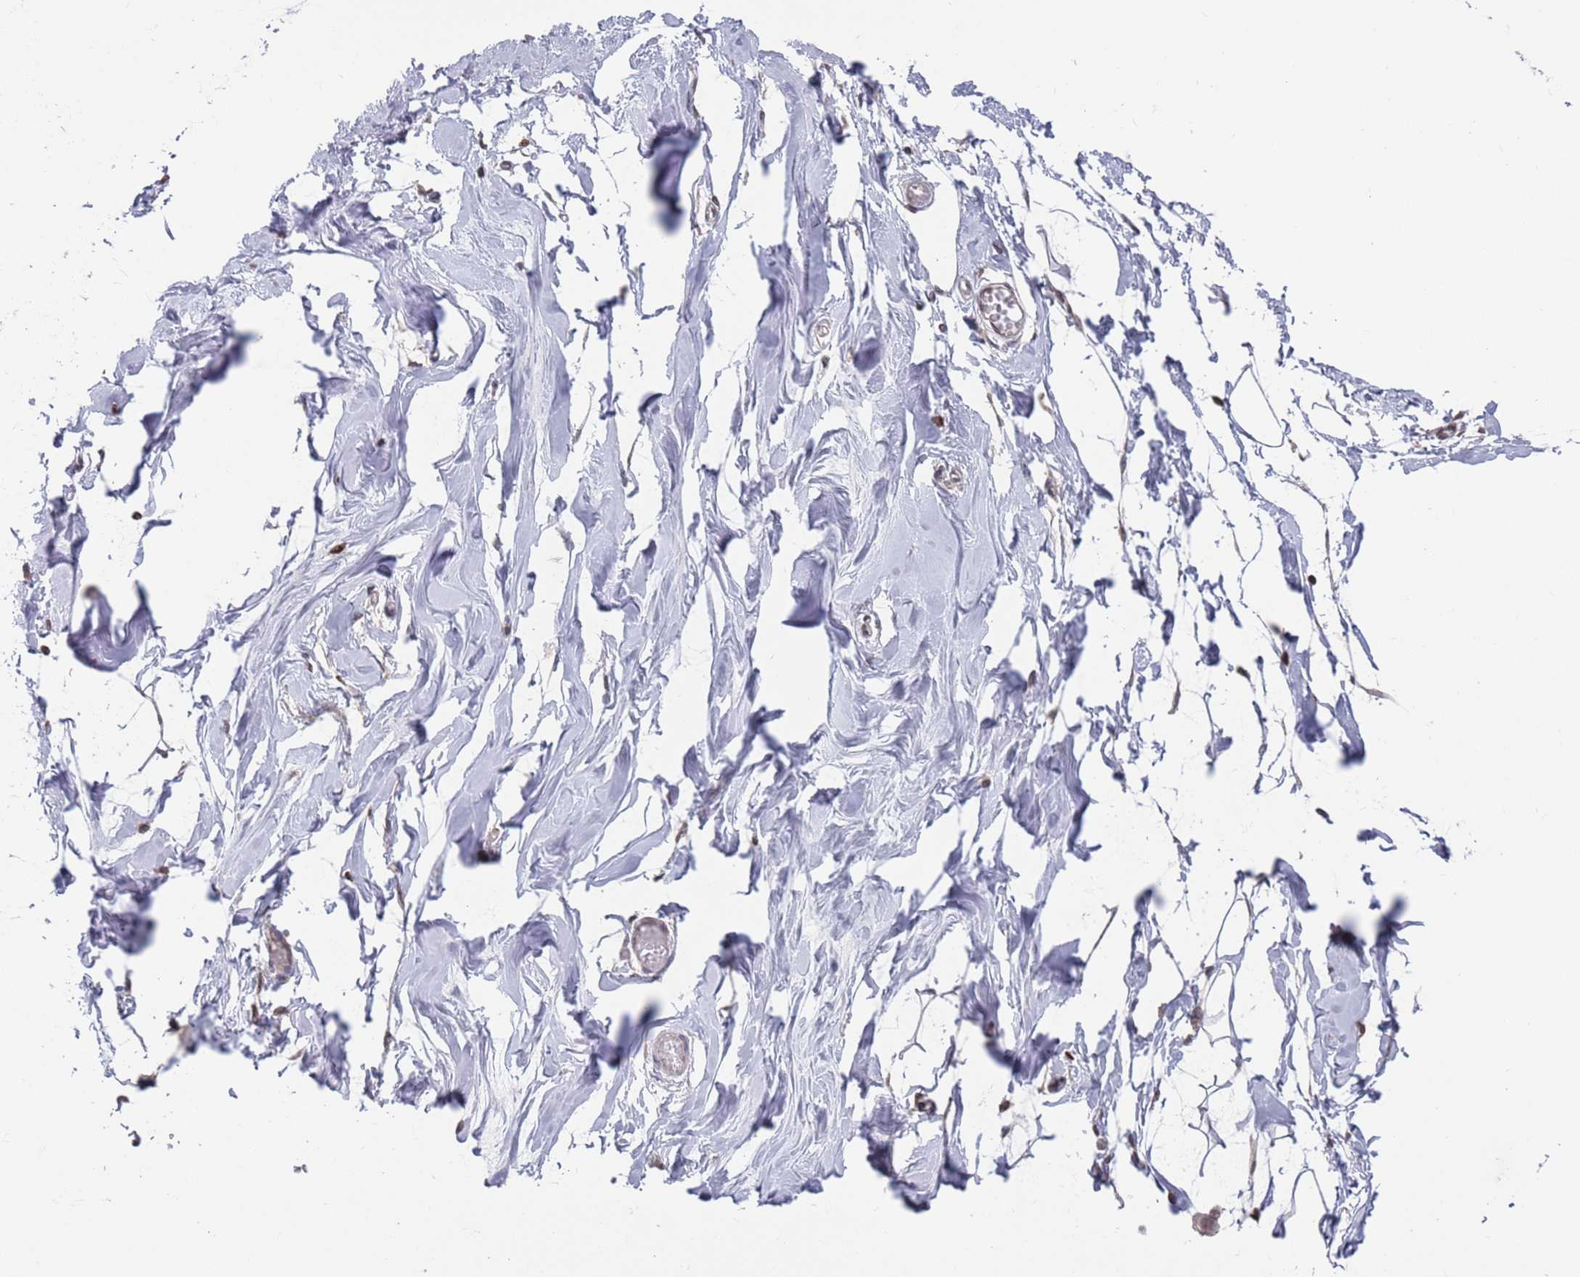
{"staining": {"intensity": "negative", "quantity": "none", "location": "none"}, "tissue": "breast", "cell_type": "Adipocytes", "image_type": "normal", "snomed": [{"axis": "morphology", "description": "Normal tissue, NOS"}, {"axis": "topography", "description": "Breast"}], "caption": "Micrograph shows no protein staining in adipocytes of unremarkable breast. The staining was performed using DAB (3,3'-diaminobenzidine) to visualize the protein expression in brown, while the nuclei were stained in blue with hematoxylin (Magnification: 20x).", "gene": "SDHAF3", "patient": {"sex": "female", "age": 27}}